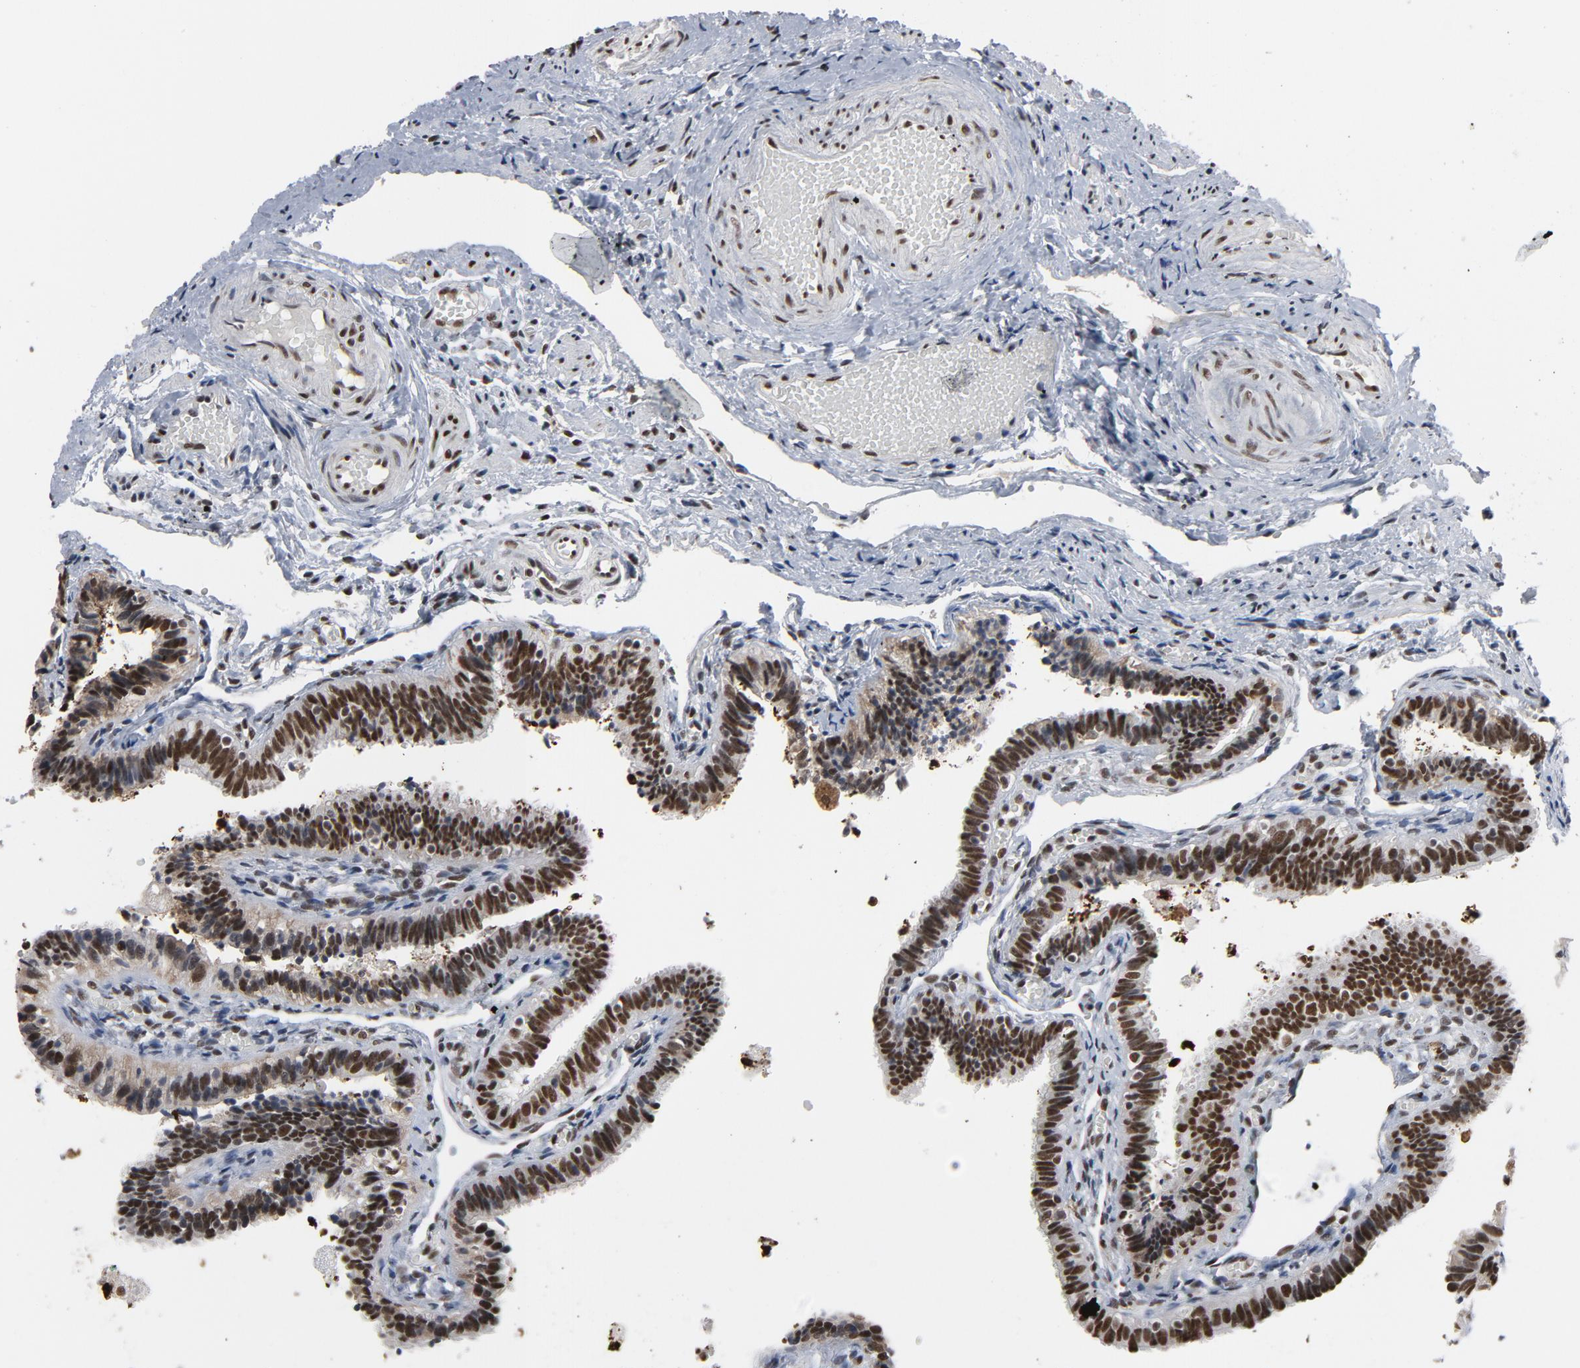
{"staining": {"intensity": "strong", "quantity": ">75%", "location": "nuclear"}, "tissue": "fallopian tube", "cell_type": "Glandular cells", "image_type": "normal", "snomed": [{"axis": "morphology", "description": "Normal tissue, NOS"}, {"axis": "topography", "description": "Fallopian tube"}], "caption": "Immunohistochemistry staining of normal fallopian tube, which displays high levels of strong nuclear staining in approximately >75% of glandular cells indicating strong nuclear protein positivity. The staining was performed using DAB (3,3'-diaminobenzidine) (brown) for protein detection and nuclei were counterstained in hematoxylin (blue).", "gene": "MRE11", "patient": {"sex": "female", "age": 46}}